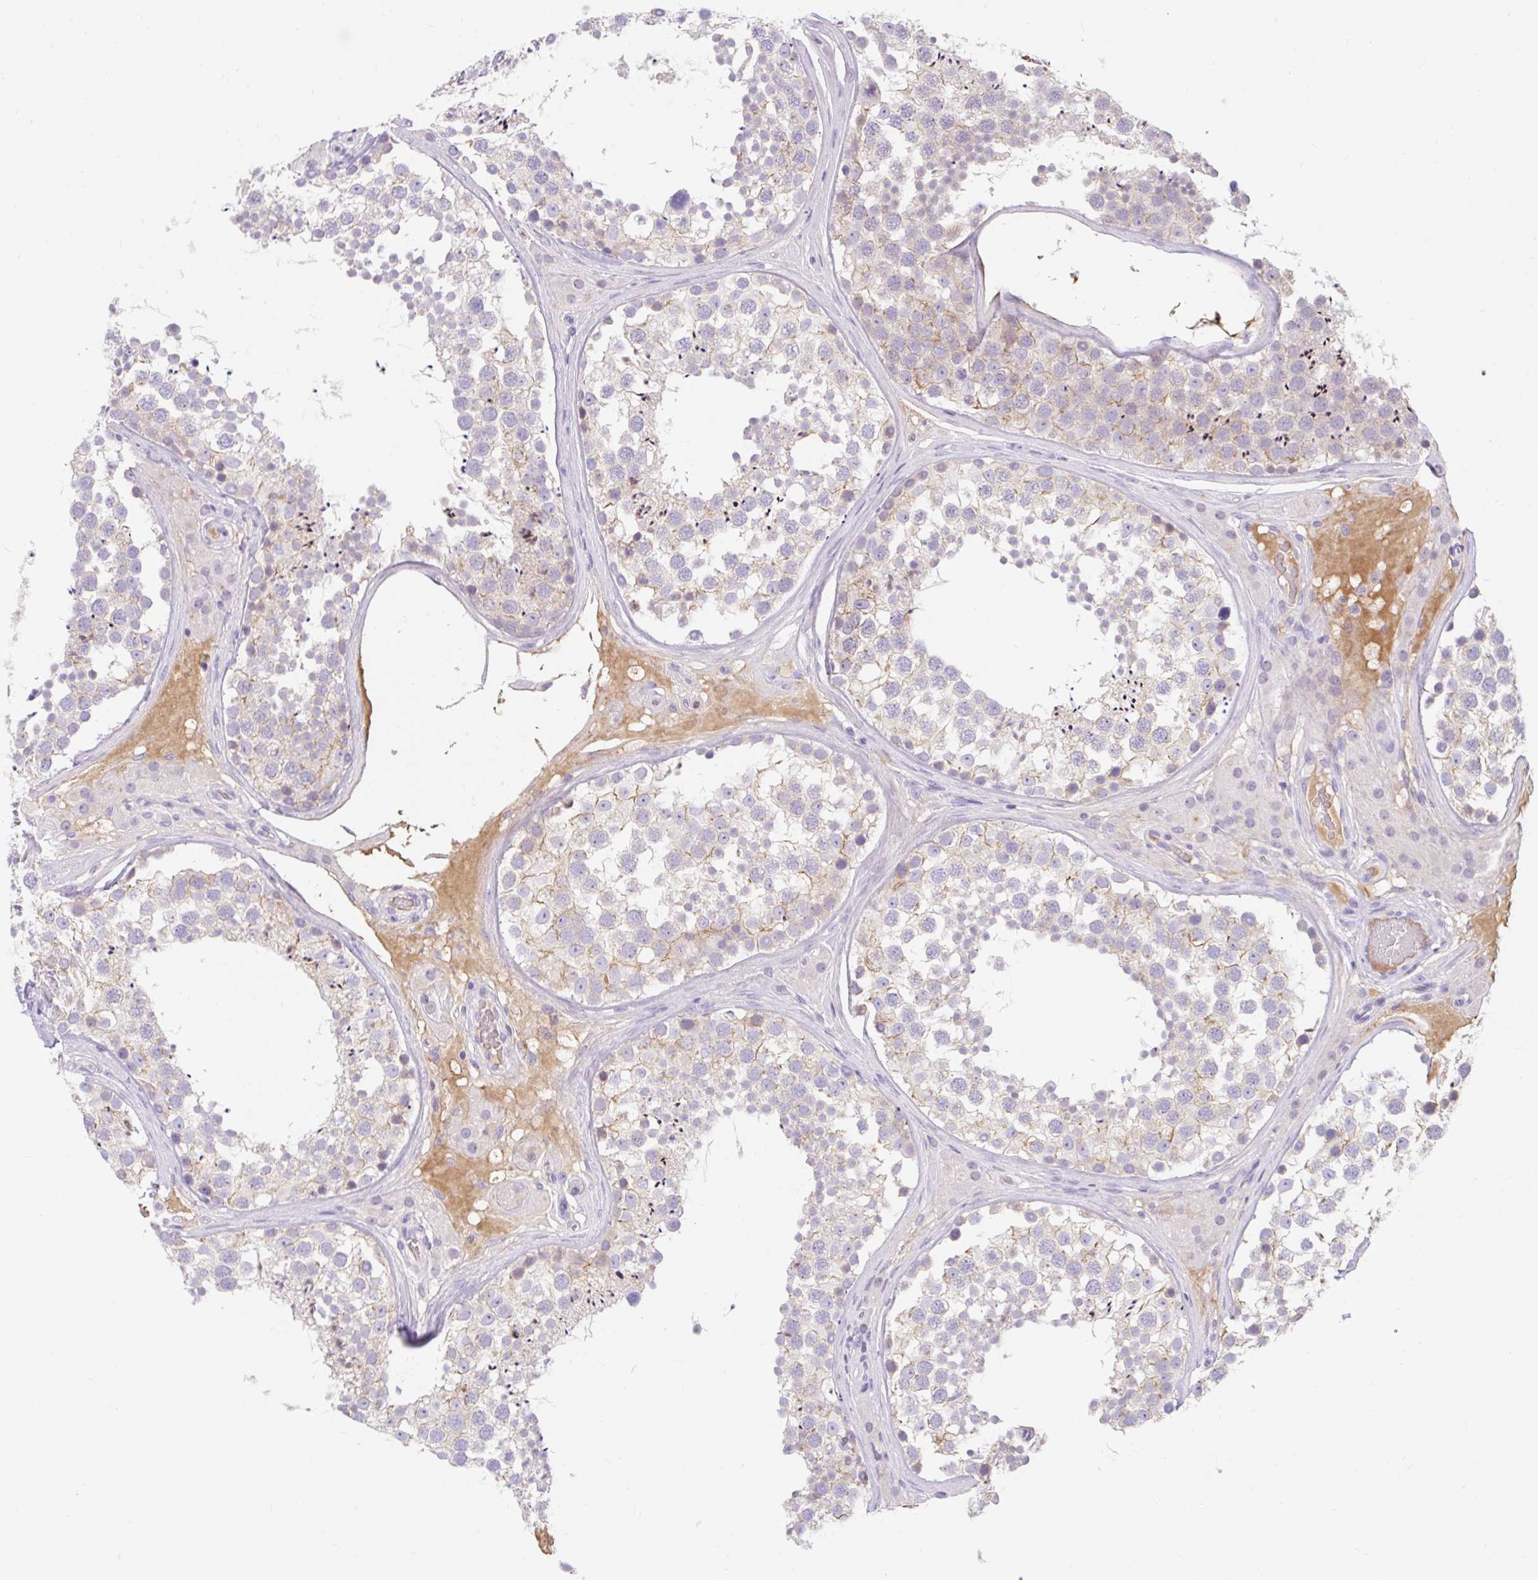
{"staining": {"intensity": "moderate", "quantity": "<25%", "location": "cytoplasmic/membranous"}, "tissue": "testis", "cell_type": "Cells in seminiferous ducts", "image_type": "normal", "snomed": [{"axis": "morphology", "description": "Normal tissue, NOS"}, {"axis": "topography", "description": "Testis"}], "caption": "Protein staining demonstrates moderate cytoplasmic/membranous staining in approximately <25% of cells in seminiferous ducts in normal testis. Using DAB (brown) and hematoxylin (blue) stains, captured at high magnification using brightfield microscopy.", "gene": "SLC28A1", "patient": {"sex": "male", "age": 46}}